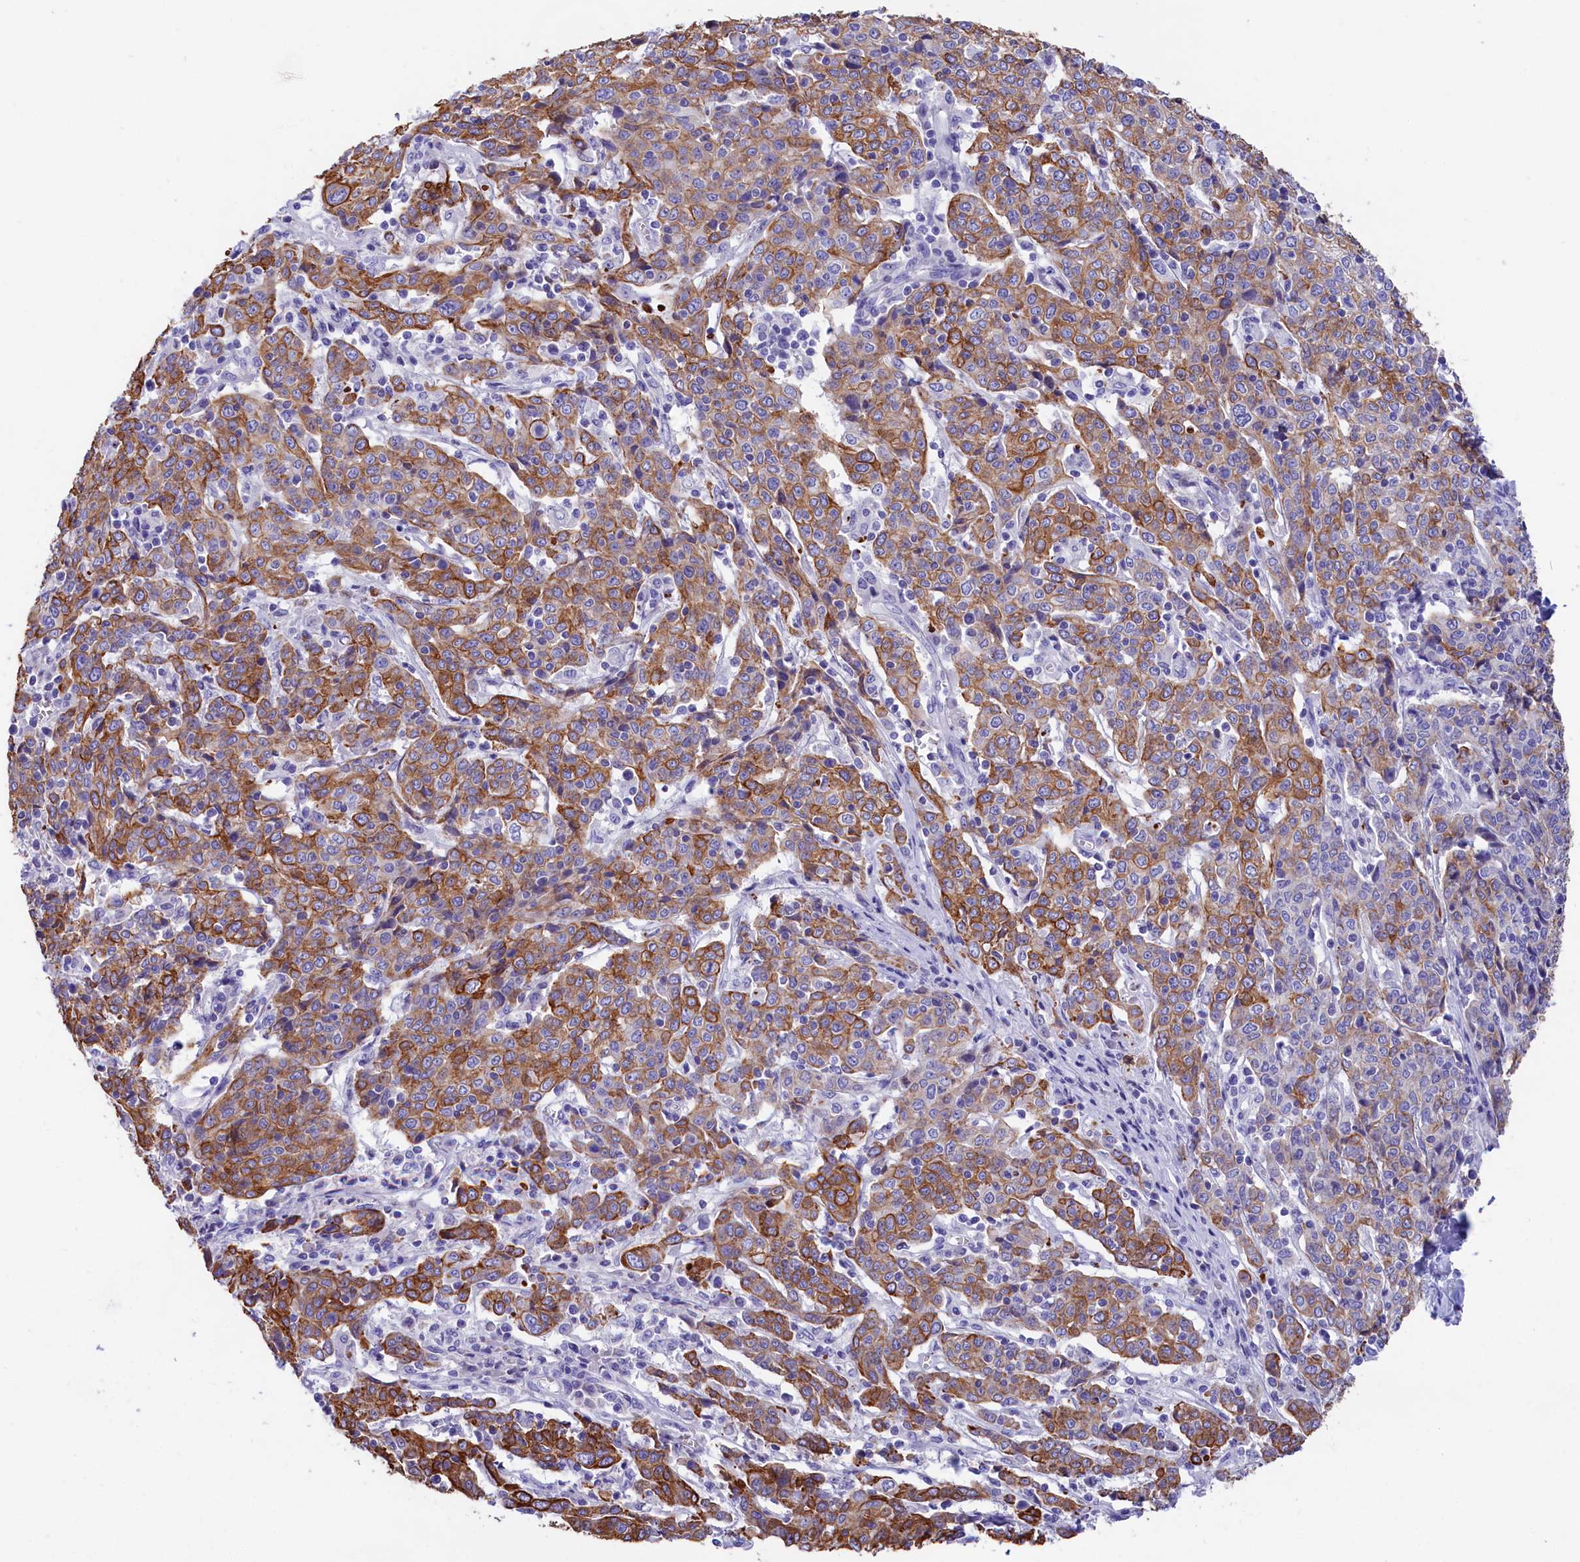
{"staining": {"intensity": "strong", "quantity": "25%-75%", "location": "cytoplasmic/membranous"}, "tissue": "cervical cancer", "cell_type": "Tumor cells", "image_type": "cancer", "snomed": [{"axis": "morphology", "description": "Squamous cell carcinoma, NOS"}, {"axis": "topography", "description": "Cervix"}], "caption": "There is high levels of strong cytoplasmic/membranous staining in tumor cells of cervical squamous cell carcinoma, as demonstrated by immunohistochemical staining (brown color).", "gene": "SULT2A1", "patient": {"sex": "female", "age": 67}}